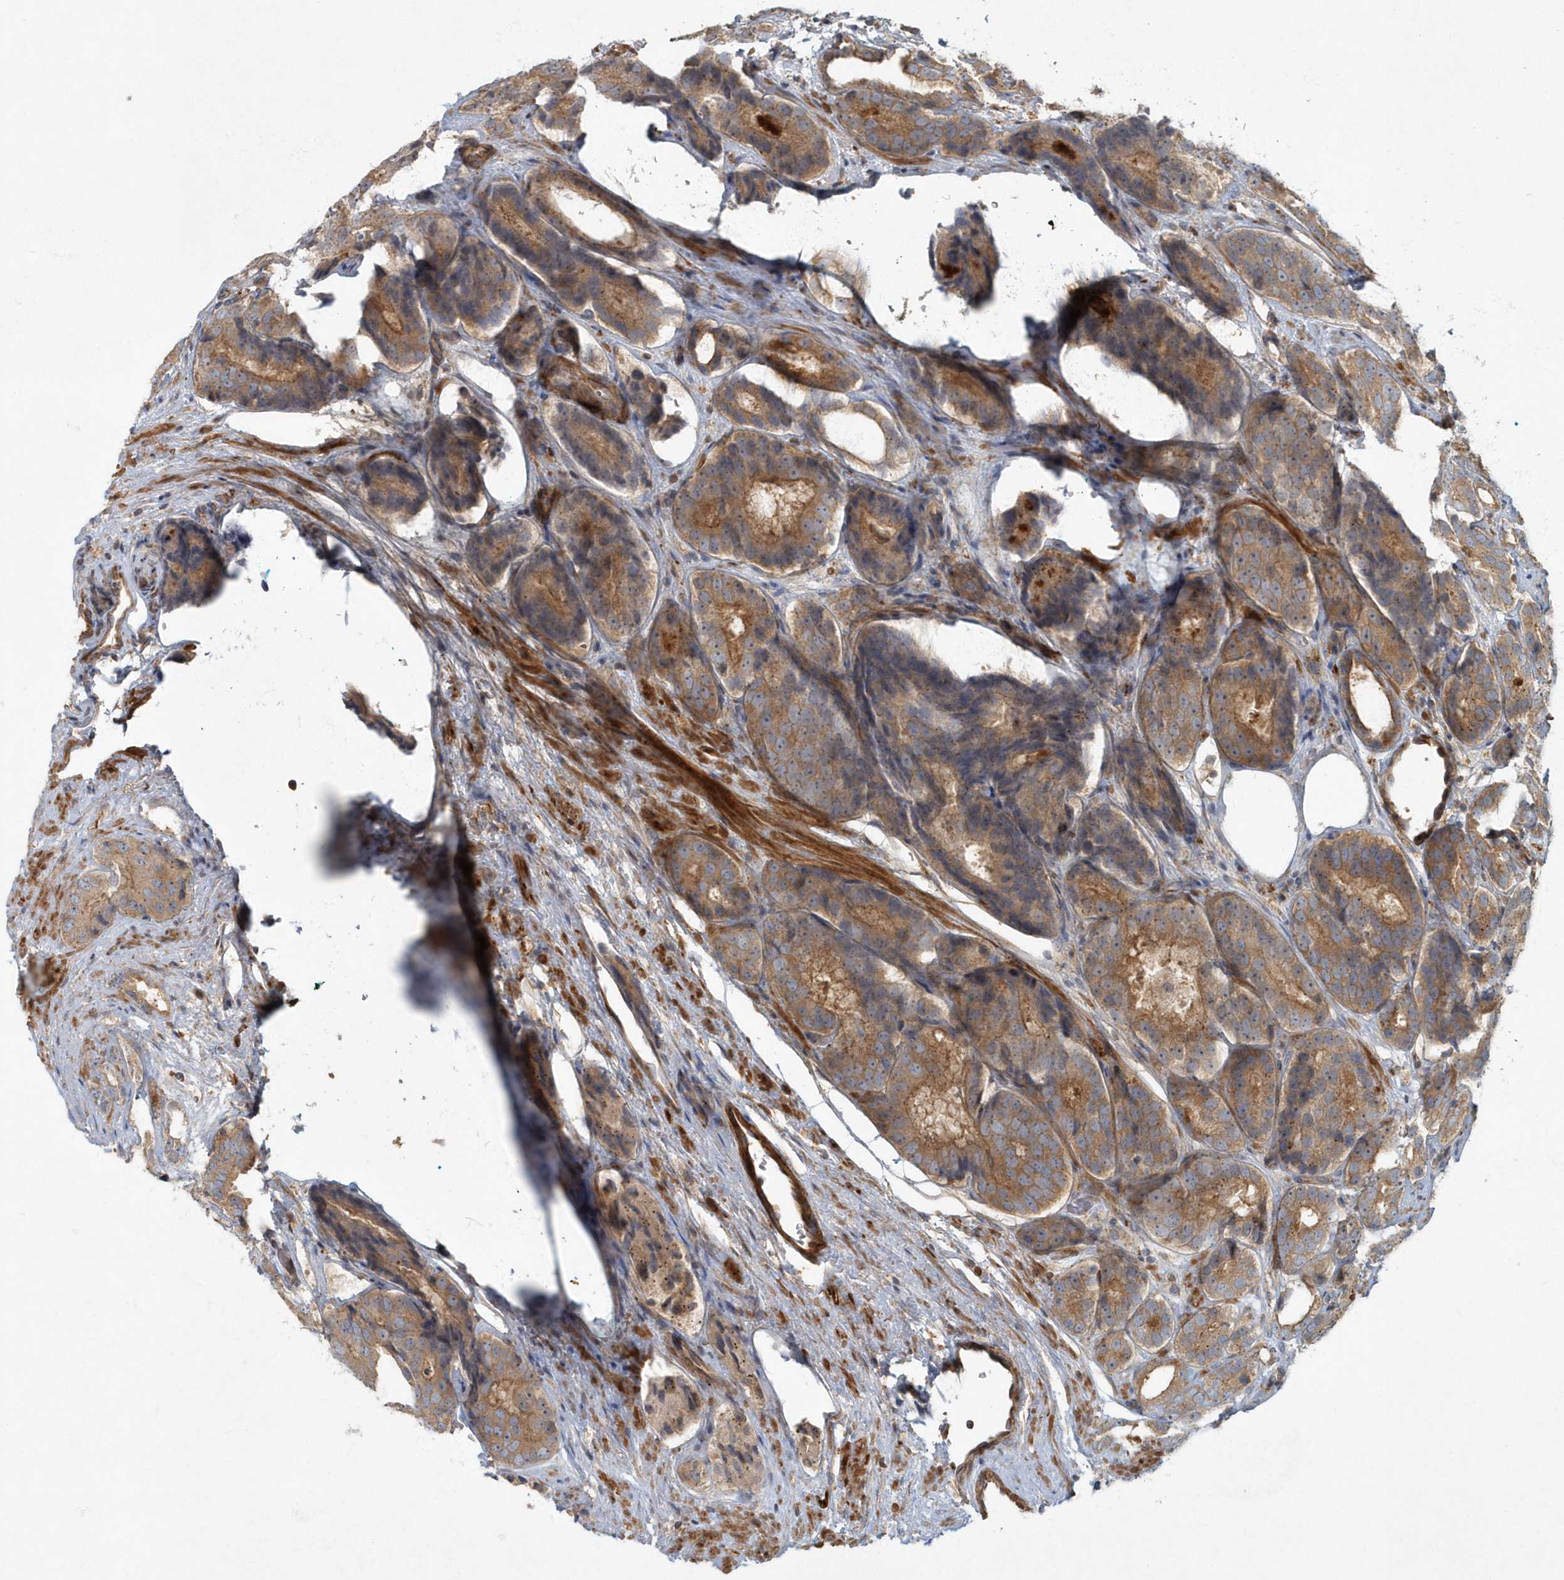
{"staining": {"intensity": "moderate", "quantity": ">75%", "location": "cytoplasmic/membranous"}, "tissue": "prostate cancer", "cell_type": "Tumor cells", "image_type": "cancer", "snomed": [{"axis": "morphology", "description": "Adenocarcinoma, High grade"}, {"axis": "topography", "description": "Prostate"}], "caption": "DAB immunohistochemical staining of prostate cancer exhibits moderate cytoplasmic/membranous protein staining in about >75% of tumor cells. The protein is shown in brown color, while the nuclei are stained blue.", "gene": "ARHGEF38", "patient": {"sex": "male", "age": 56}}